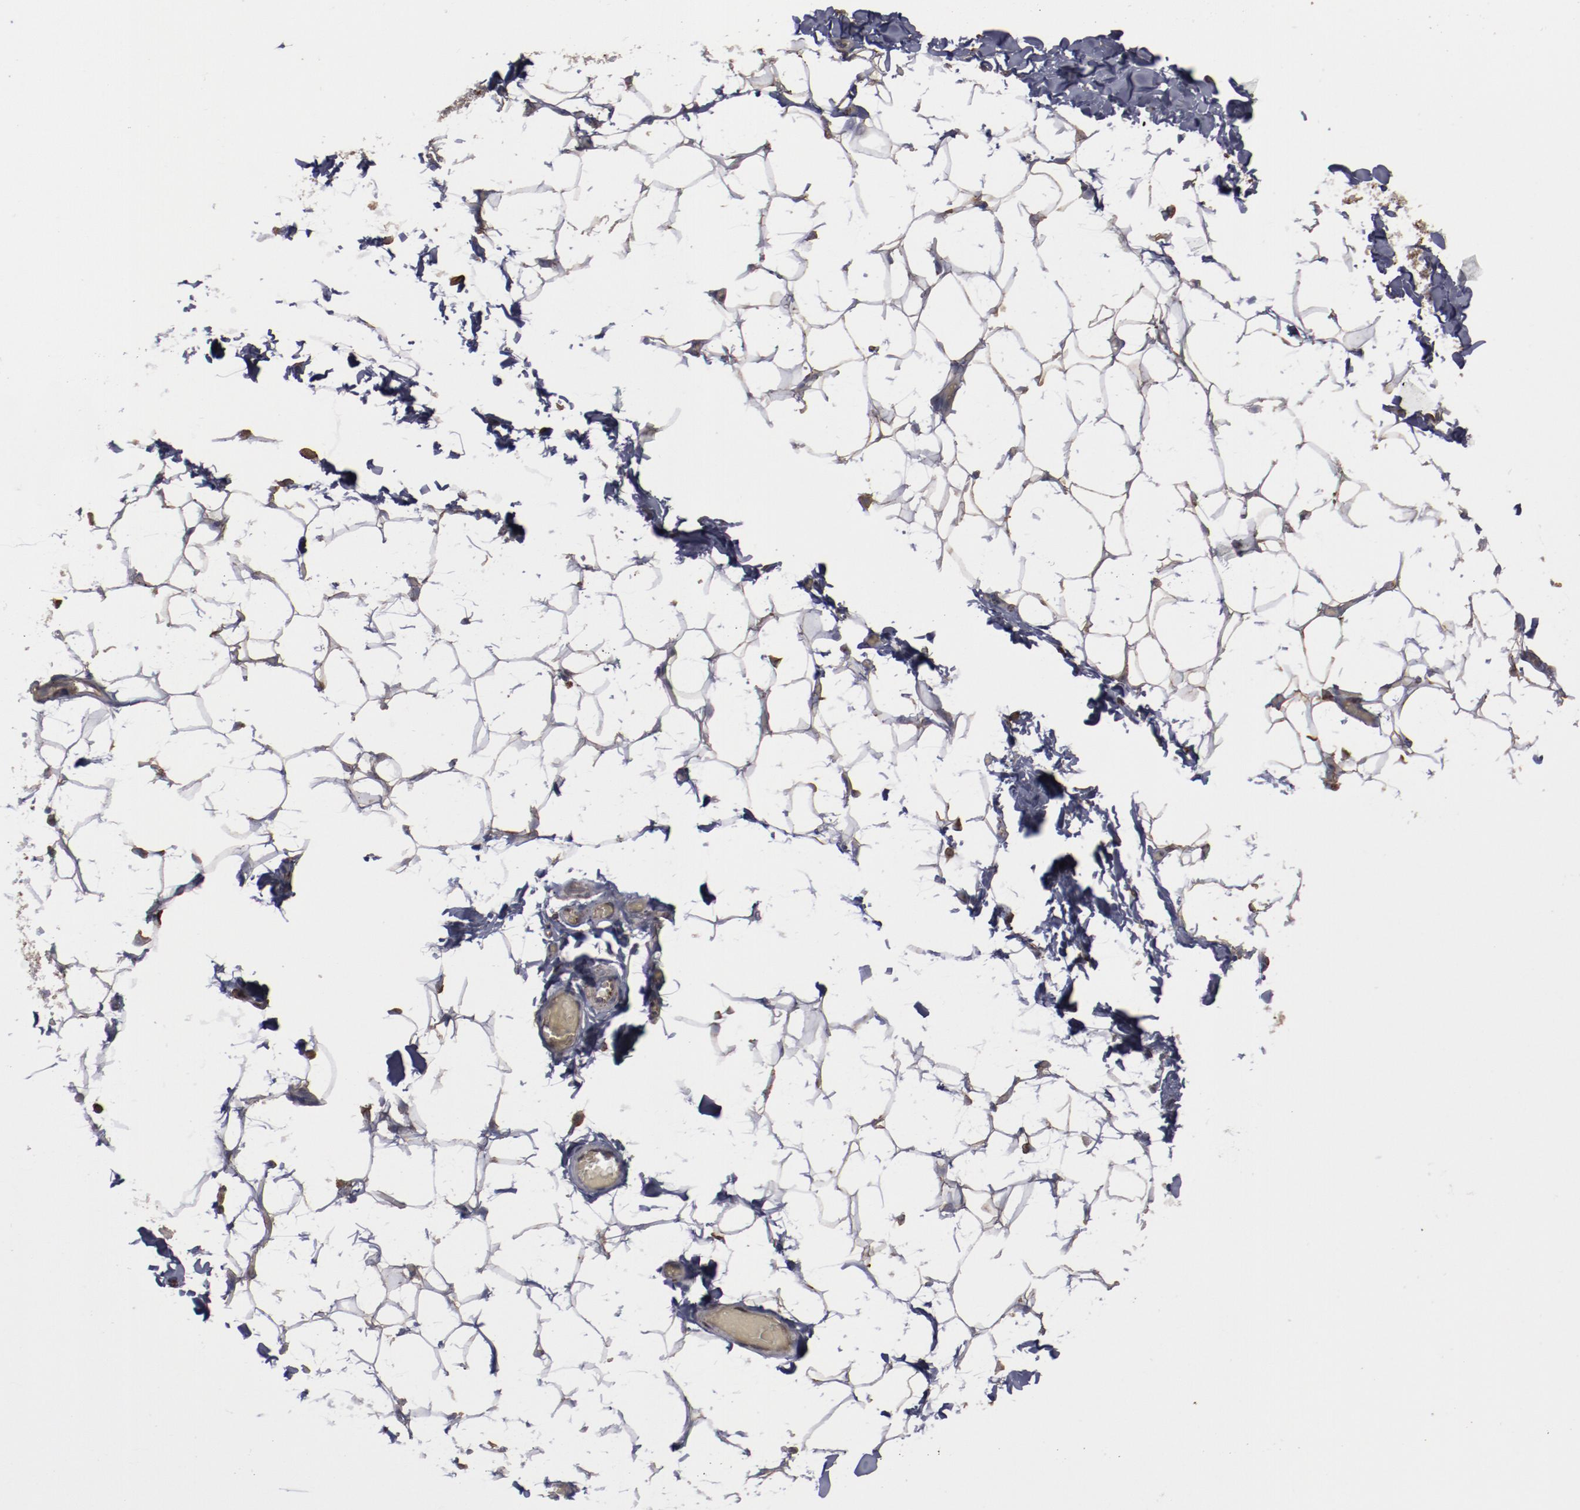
{"staining": {"intensity": "moderate", "quantity": ">75%", "location": "cytoplasmic/membranous"}, "tissue": "adipose tissue", "cell_type": "Adipocytes", "image_type": "normal", "snomed": [{"axis": "morphology", "description": "Normal tissue, NOS"}, {"axis": "topography", "description": "Soft tissue"}], "caption": "IHC (DAB (3,3'-diaminobenzidine)) staining of unremarkable human adipose tissue shows moderate cytoplasmic/membranous protein staining in about >75% of adipocytes. The staining was performed using DAB, with brown indicating positive protein expression. Nuclei are stained blue with hematoxylin.", "gene": "ERLIN2", "patient": {"sex": "male", "age": 26}}